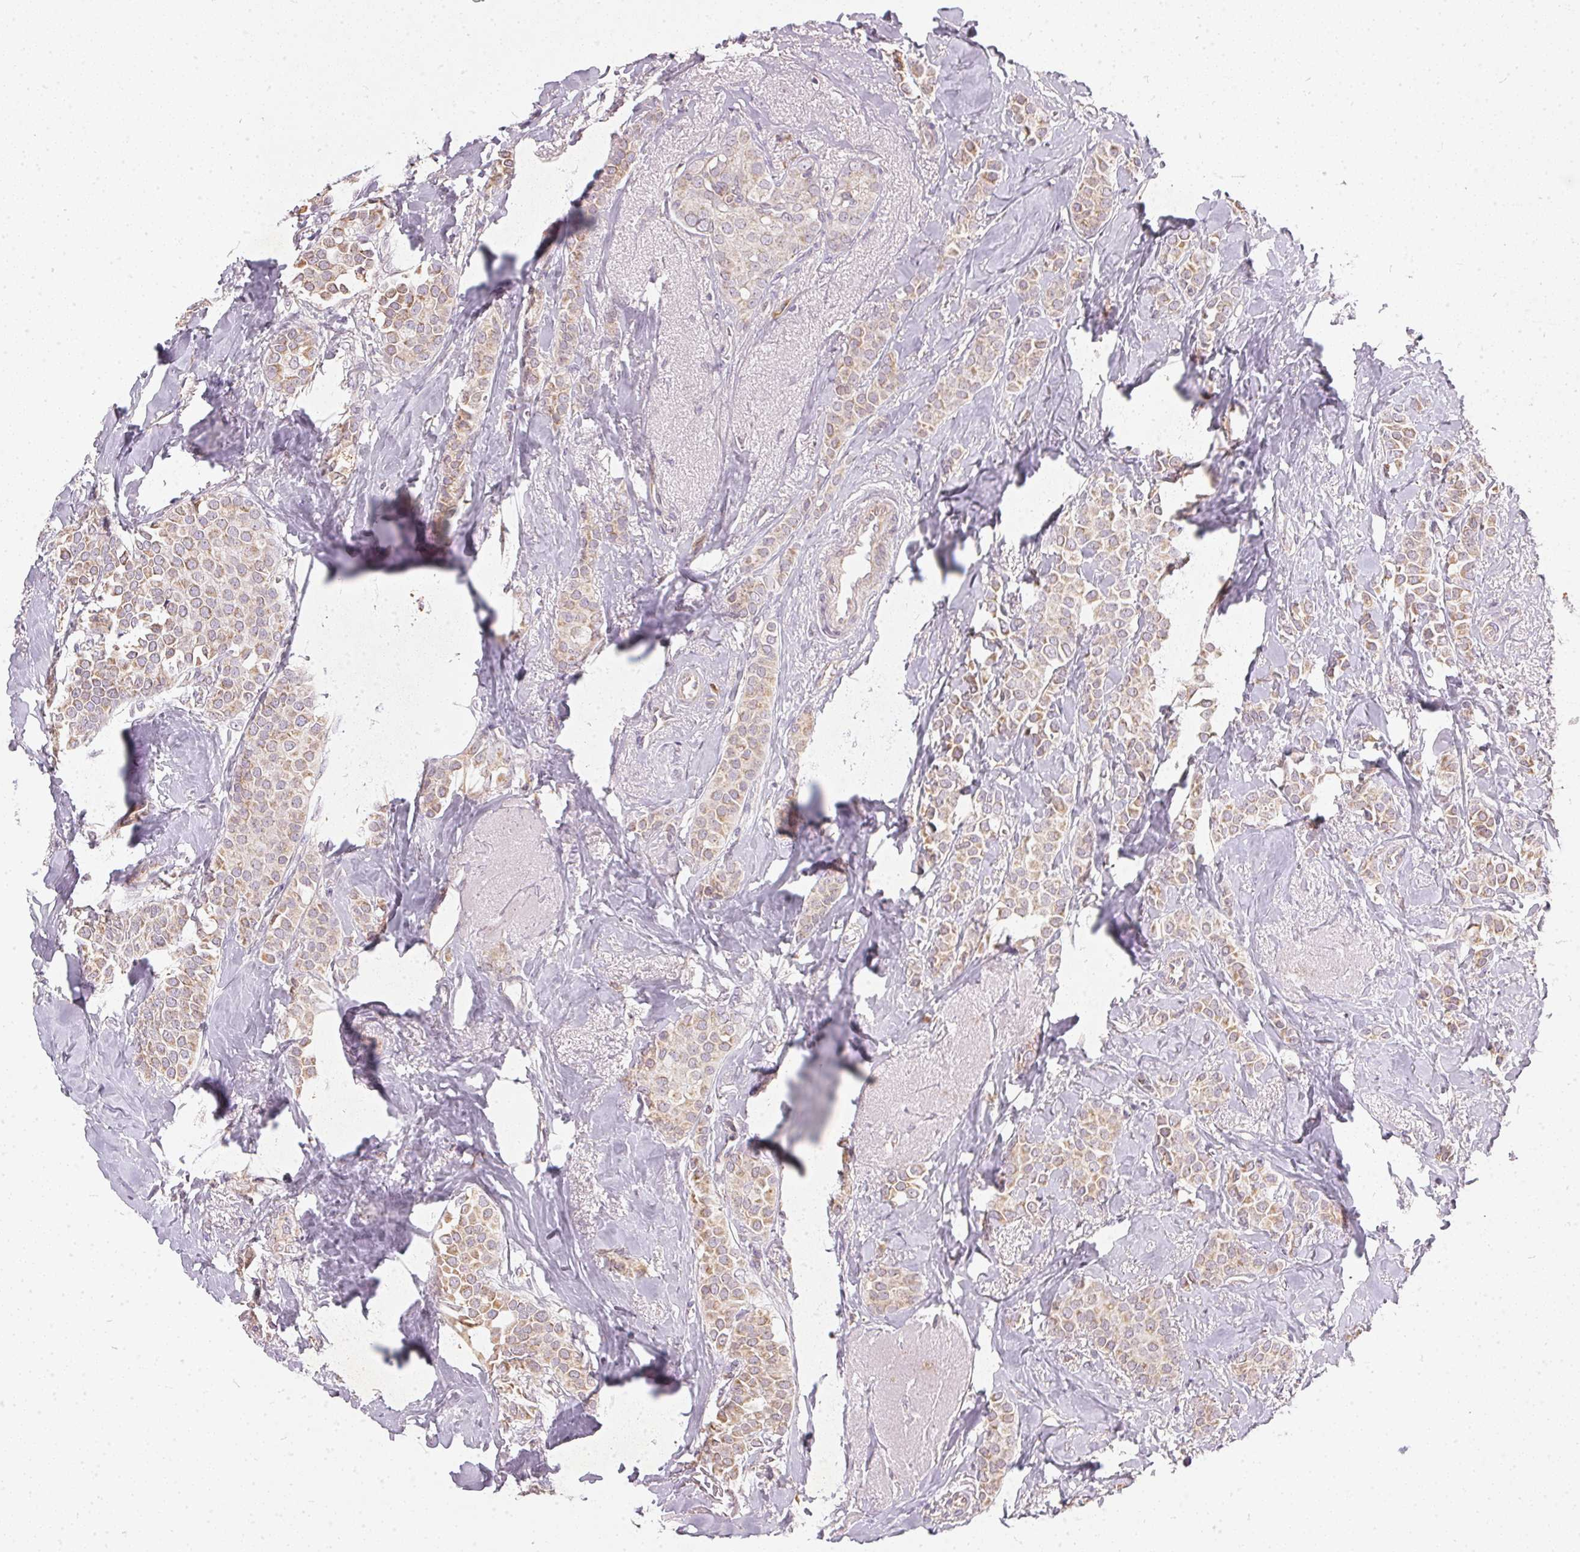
{"staining": {"intensity": "moderate", "quantity": ">75%", "location": "cytoplasmic/membranous"}, "tissue": "breast cancer", "cell_type": "Tumor cells", "image_type": "cancer", "snomed": [{"axis": "morphology", "description": "Duct carcinoma"}, {"axis": "topography", "description": "Breast"}], "caption": "Breast cancer (infiltrating ductal carcinoma) stained for a protein shows moderate cytoplasmic/membranous positivity in tumor cells.", "gene": "VWA5B2", "patient": {"sex": "female", "age": 79}}